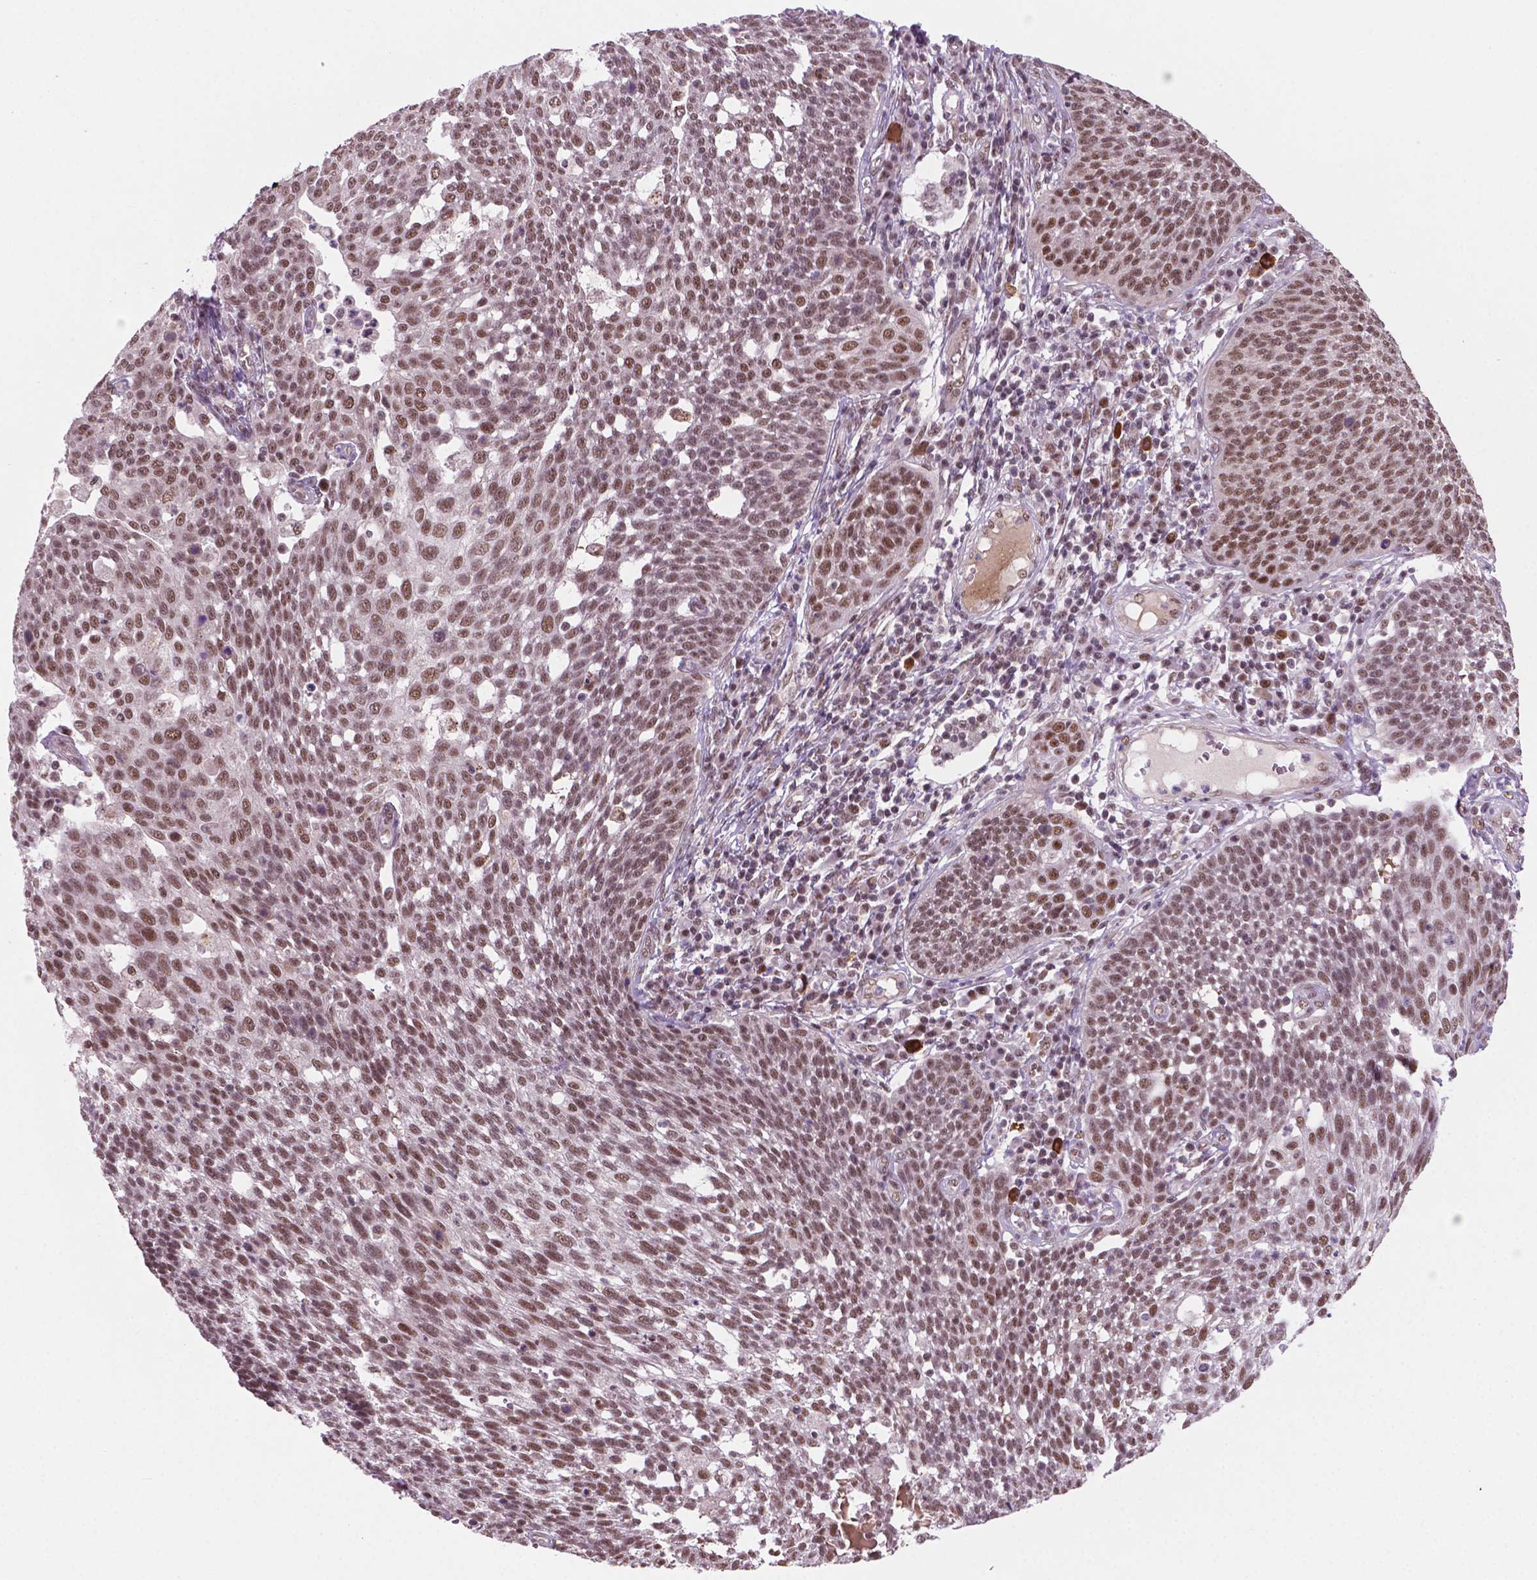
{"staining": {"intensity": "moderate", "quantity": ">75%", "location": "nuclear"}, "tissue": "cervical cancer", "cell_type": "Tumor cells", "image_type": "cancer", "snomed": [{"axis": "morphology", "description": "Squamous cell carcinoma, NOS"}, {"axis": "topography", "description": "Cervix"}], "caption": "Immunohistochemical staining of cervical cancer reveals moderate nuclear protein expression in about >75% of tumor cells.", "gene": "PHAX", "patient": {"sex": "female", "age": 34}}